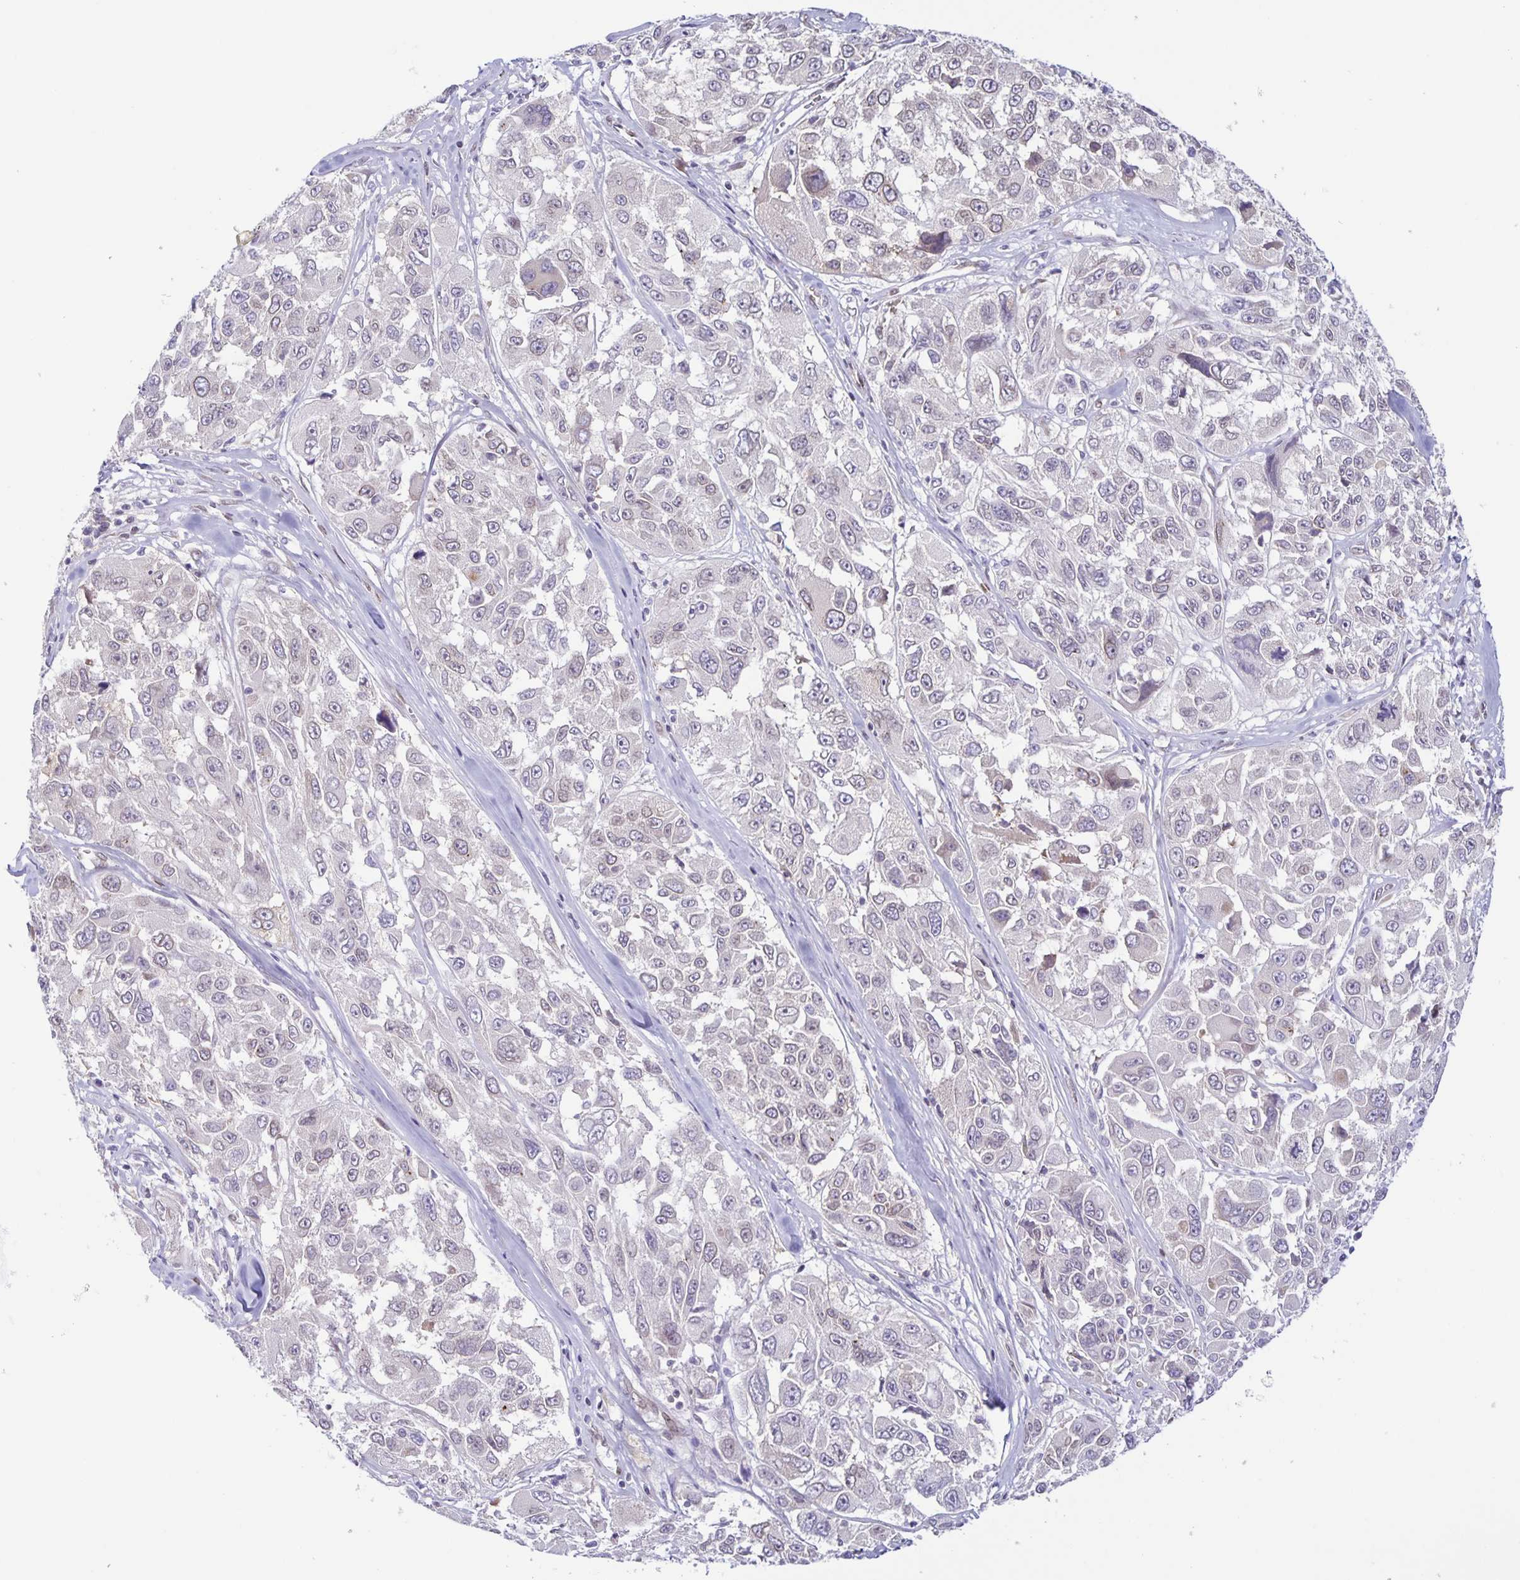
{"staining": {"intensity": "weak", "quantity": "<25%", "location": "cytoplasmic/membranous,nuclear"}, "tissue": "melanoma", "cell_type": "Tumor cells", "image_type": "cancer", "snomed": [{"axis": "morphology", "description": "Malignant melanoma, NOS"}, {"axis": "topography", "description": "Skin"}], "caption": "Tumor cells show no significant protein staining in malignant melanoma. Brightfield microscopy of immunohistochemistry stained with DAB (brown) and hematoxylin (blue), captured at high magnification.", "gene": "SYNE2", "patient": {"sex": "female", "age": 66}}